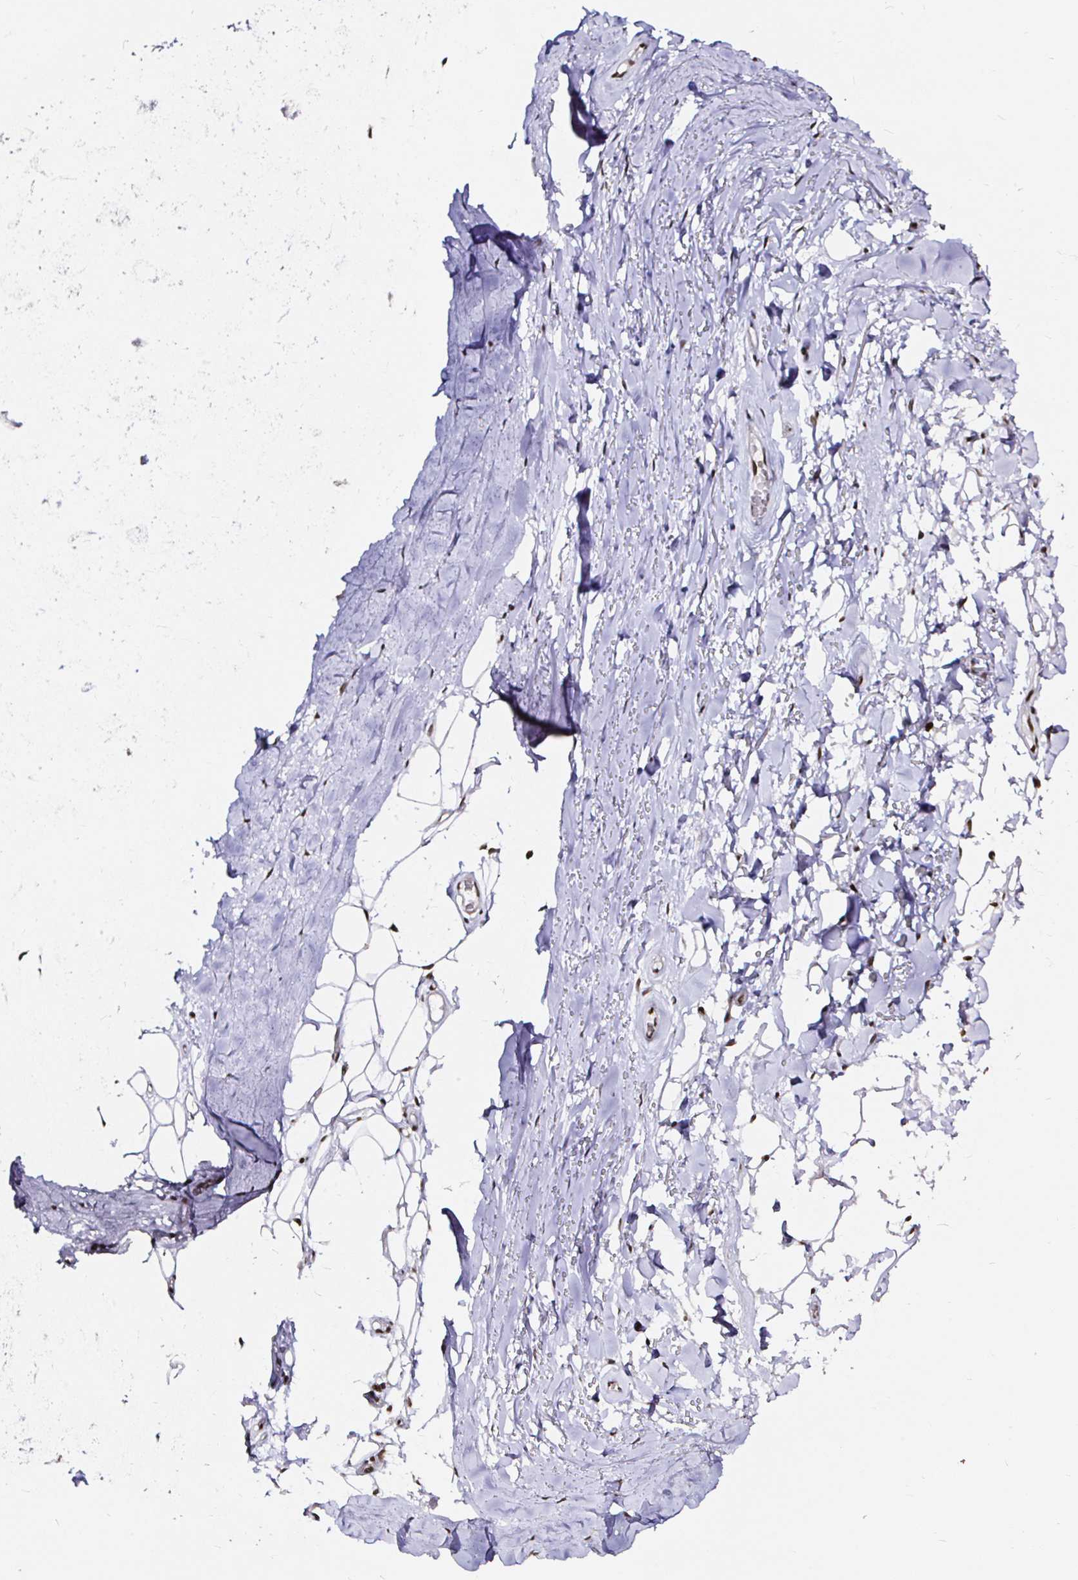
{"staining": {"intensity": "moderate", "quantity": "25%-75%", "location": "nuclear"}, "tissue": "adipose tissue", "cell_type": "Adipocytes", "image_type": "normal", "snomed": [{"axis": "morphology", "description": "Normal tissue, NOS"}, {"axis": "topography", "description": "Lymph node"}, {"axis": "topography", "description": "Cartilage tissue"}, {"axis": "topography", "description": "Nasopharynx"}], "caption": "A histopathology image of adipose tissue stained for a protein demonstrates moderate nuclear brown staining in adipocytes.", "gene": "SNRPC", "patient": {"sex": "male", "age": 63}}